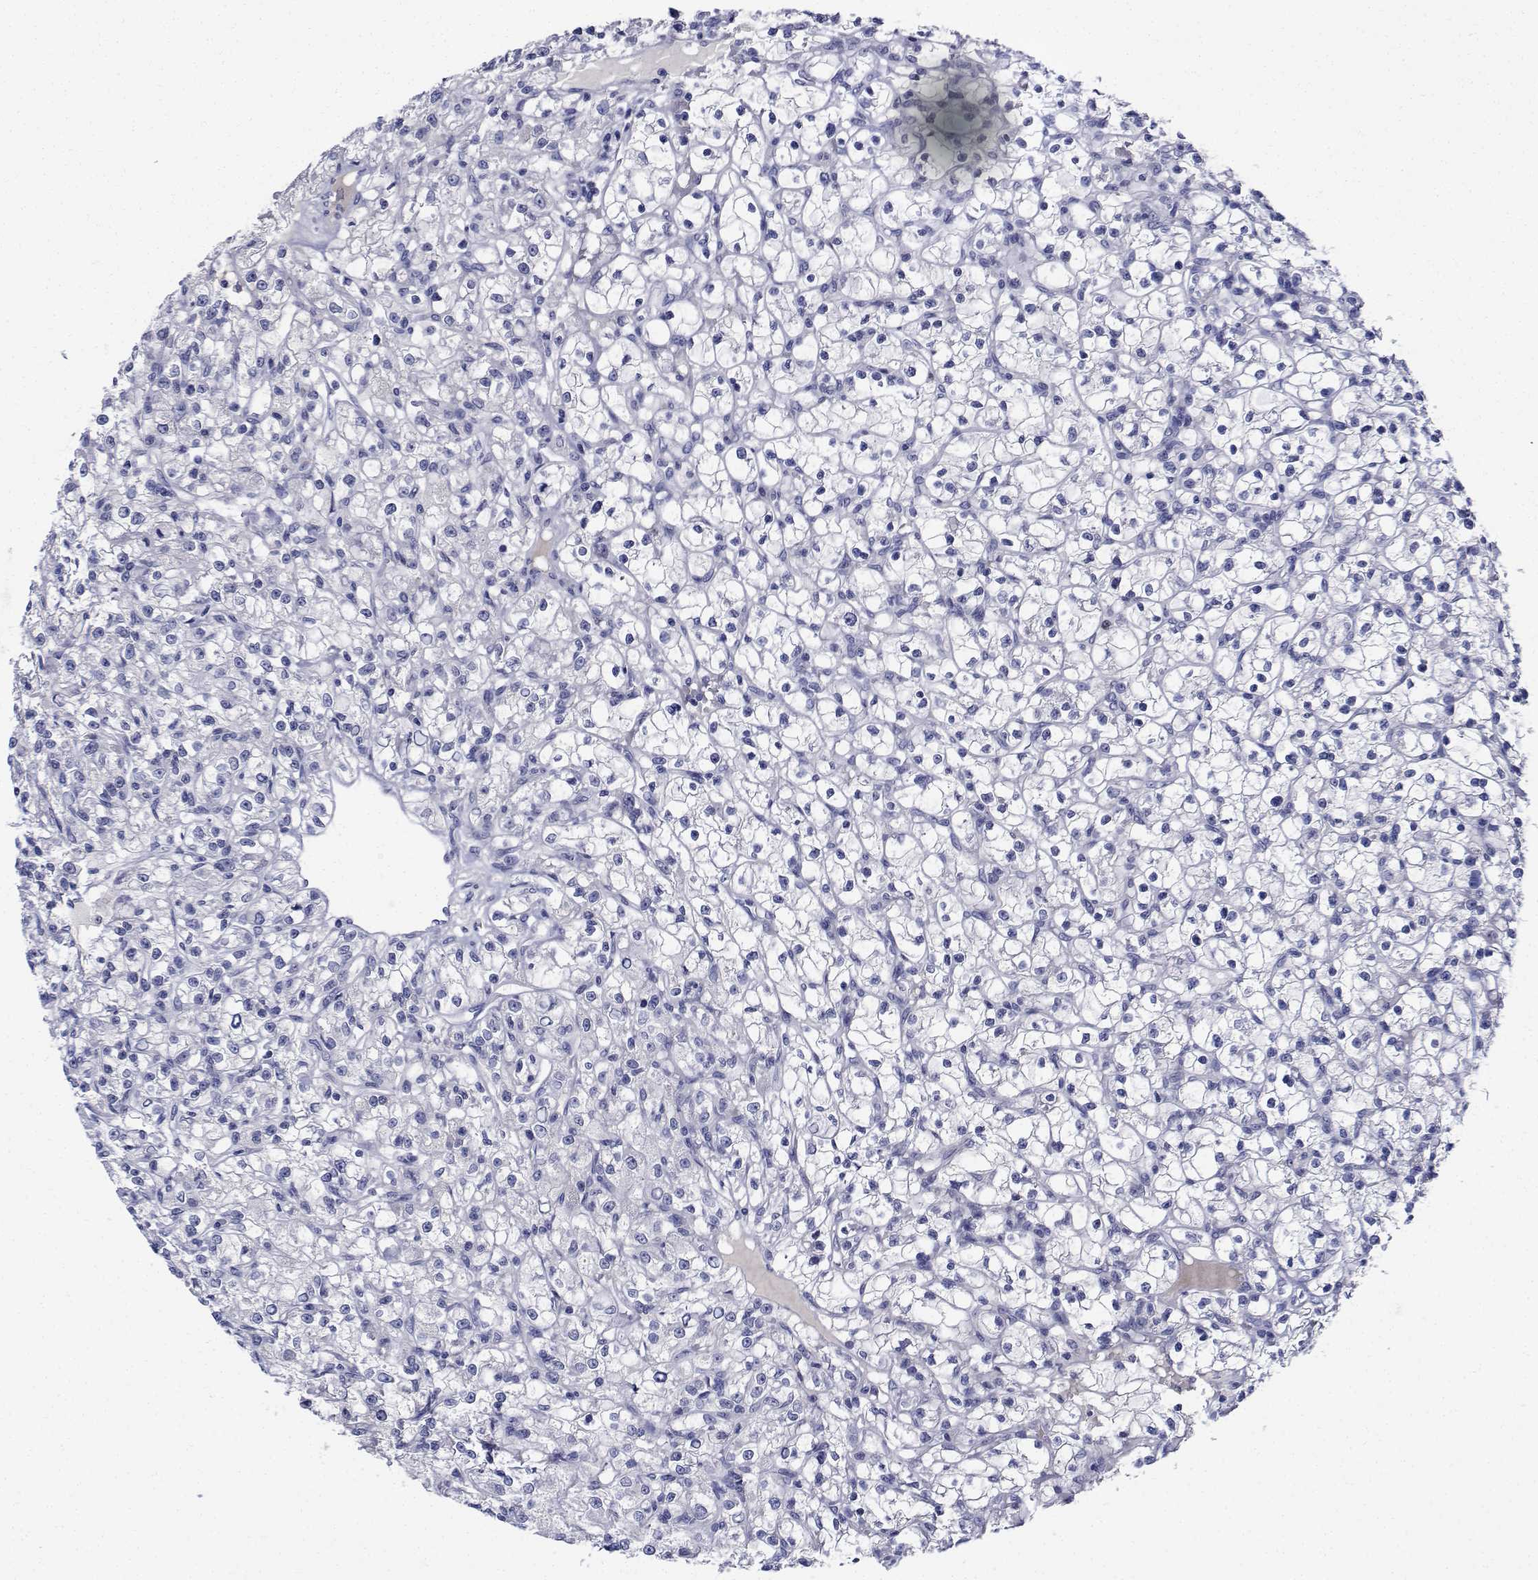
{"staining": {"intensity": "negative", "quantity": "none", "location": "none"}, "tissue": "renal cancer", "cell_type": "Tumor cells", "image_type": "cancer", "snomed": [{"axis": "morphology", "description": "Adenocarcinoma, NOS"}, {"axis": "topography", "description": "Kidney"}], "caption": "An IHC image of renal cancer (adenocarcinoma) is shown. There is no staining in tumor cells of renal cancer (adenocarcinoma).", "gene": "PLXNA4", "patient": {"sex": "female", "age": 59}}